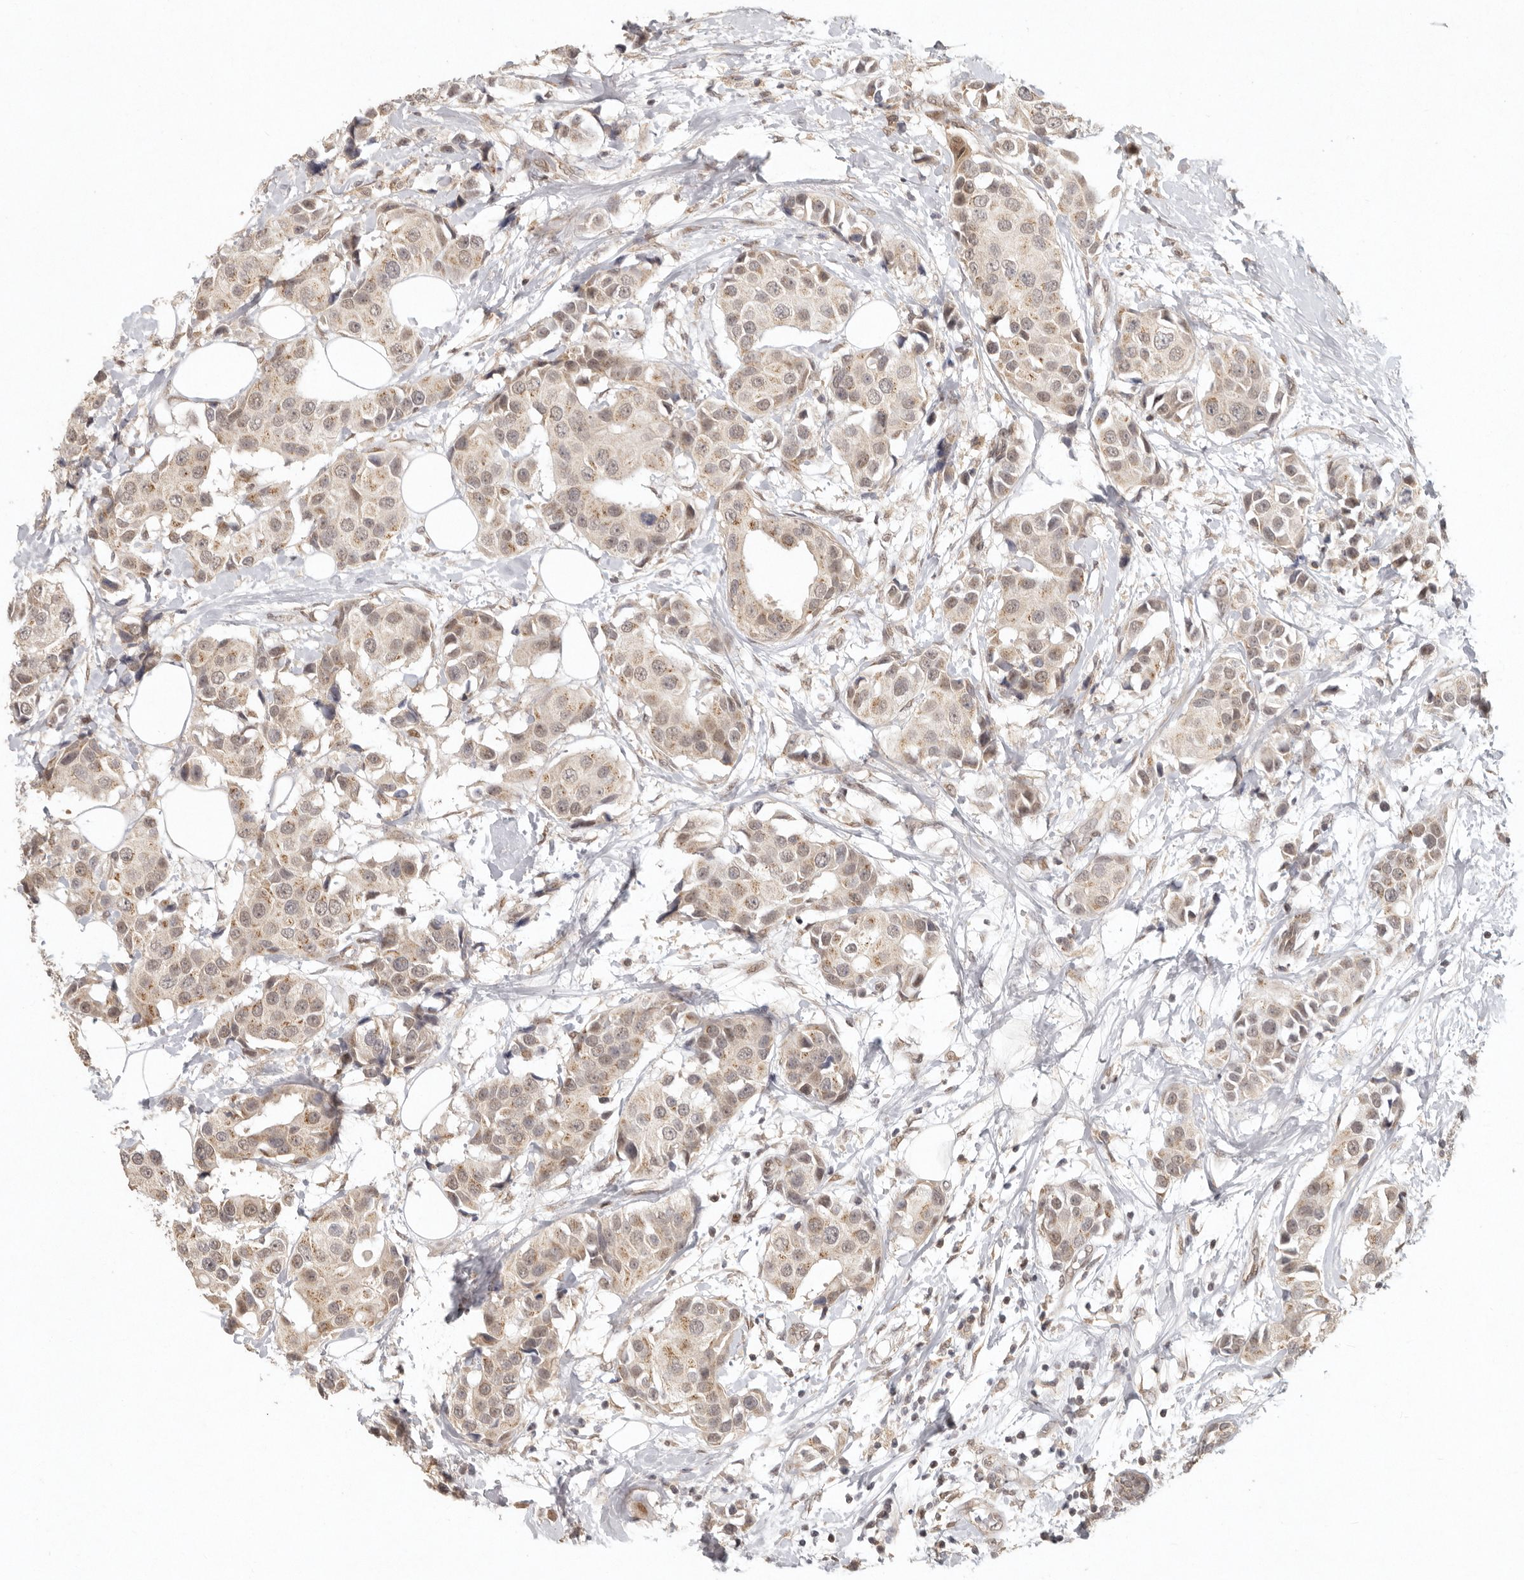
{"staining": {"intensity": "moderate", "quantity": ">75%", "location": "cytoplasmic/membranous,nuclear"}, "tissue": "breast cancer", "cell_type": "Tumor cells", "image_type": "cancer", "snomed": [{"axis": "morphology", "description": "Normal tissue, NOS"}, {"axis": "morphology", "description": "Duct carcinoma"}, {"axis": "topography", "description": "Breast"}], "caption": "Tumor cells exhibit moderate cytoplasmic/membranous and nuclear positivity in about >75% of cells in breast infiltrating ductal carcinoma. Using DAB (brown) and hematoxylin (blue) stains, captured at high magnification using brightfield microscopy.", "gene": "LRRC75A", "patient": {"sex": "female", "age": 39}}